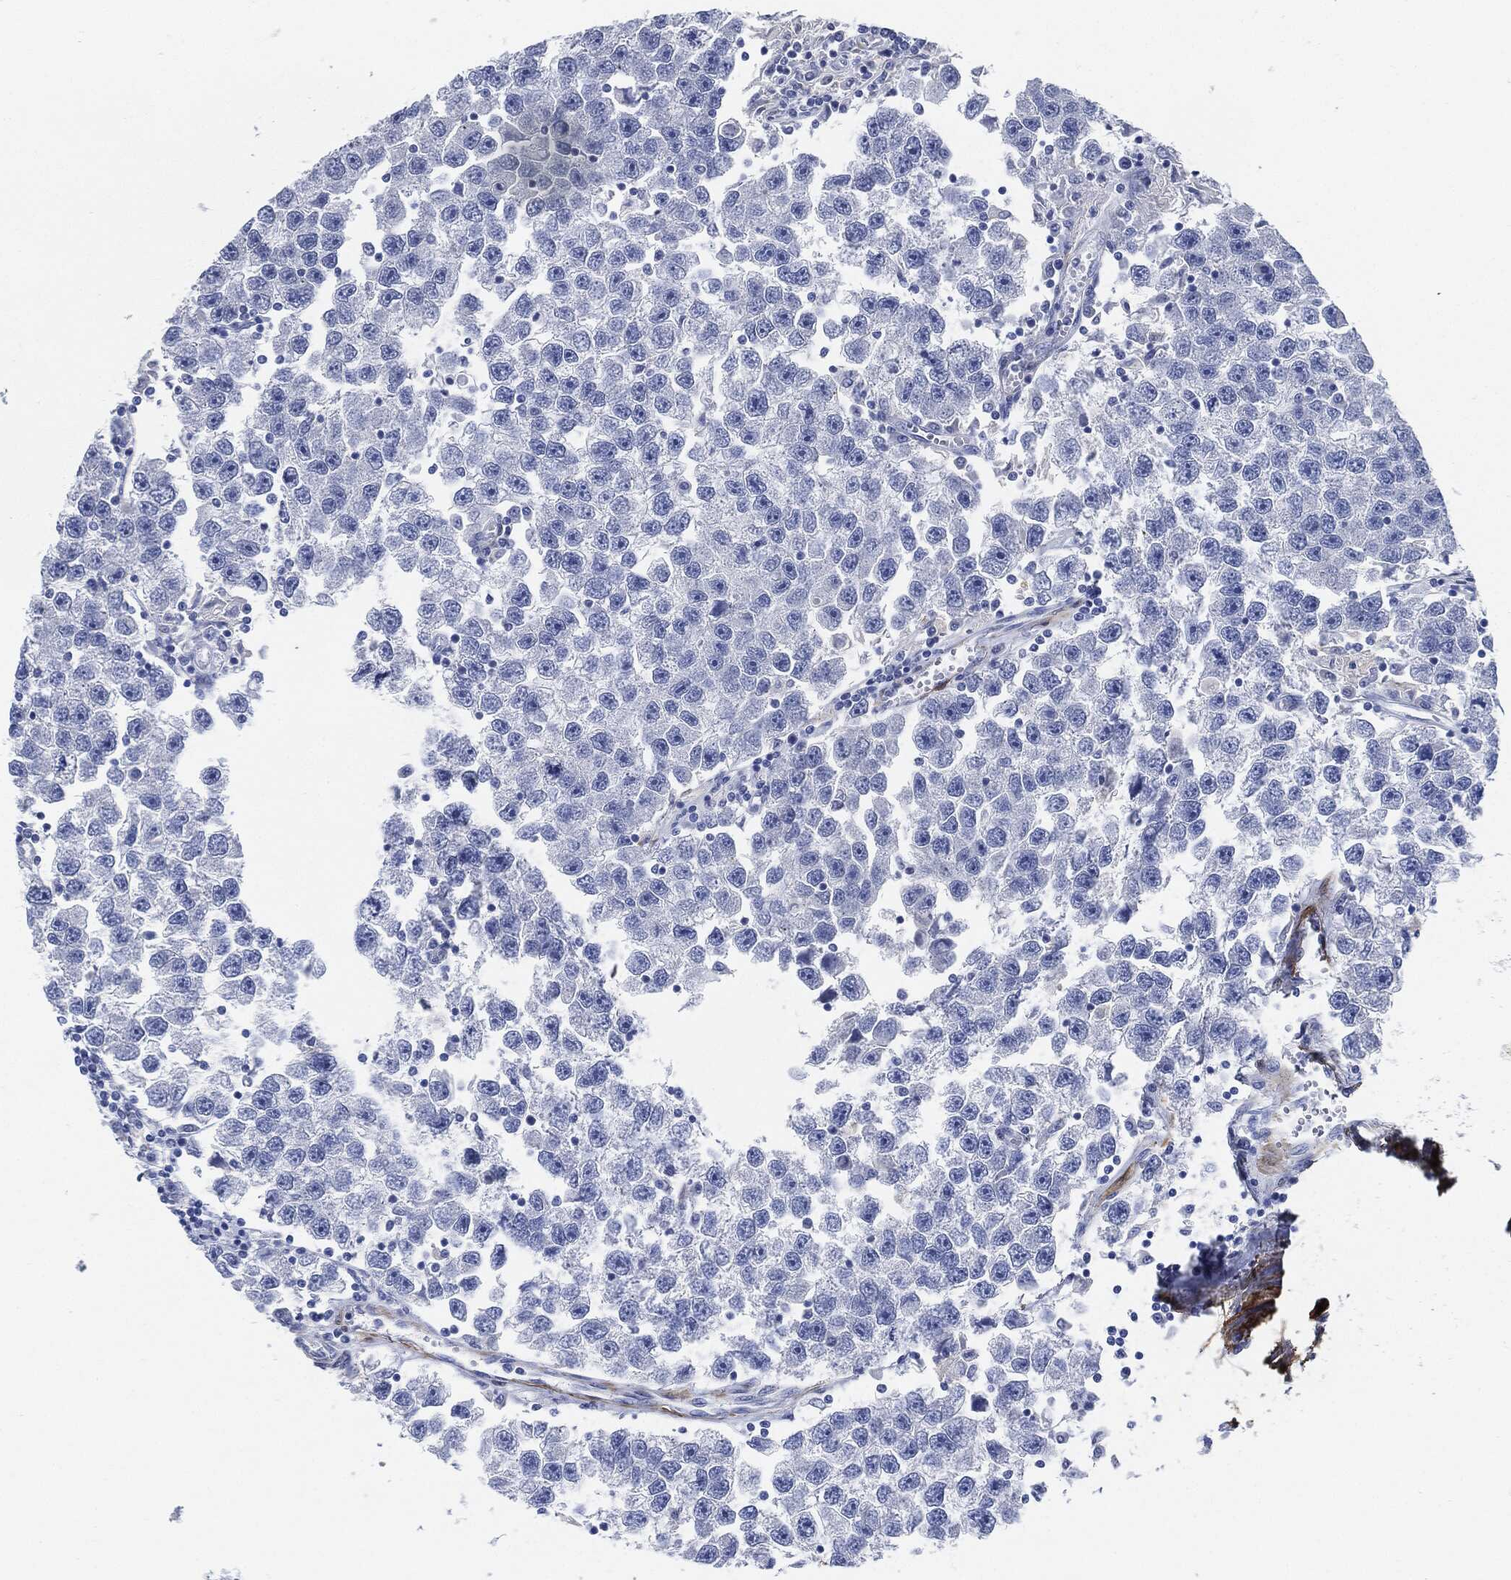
{"staining": {"intensity": "negative", "quantity": "none", "location": "none"}, "tissue": "testis cancer", "cell_type": "Tumor cells", "image_type": "cancer", "snomed": [{"axis": "morphology", "description": "Seminoma, NOS"}, {"axis": "topography", "description": "Testis"}], "caption": "IHC of human testis cancer displays no positivity in tumor cells.", "gene": "TAGLN", "patient": {"sex": "male", "age": 26}}